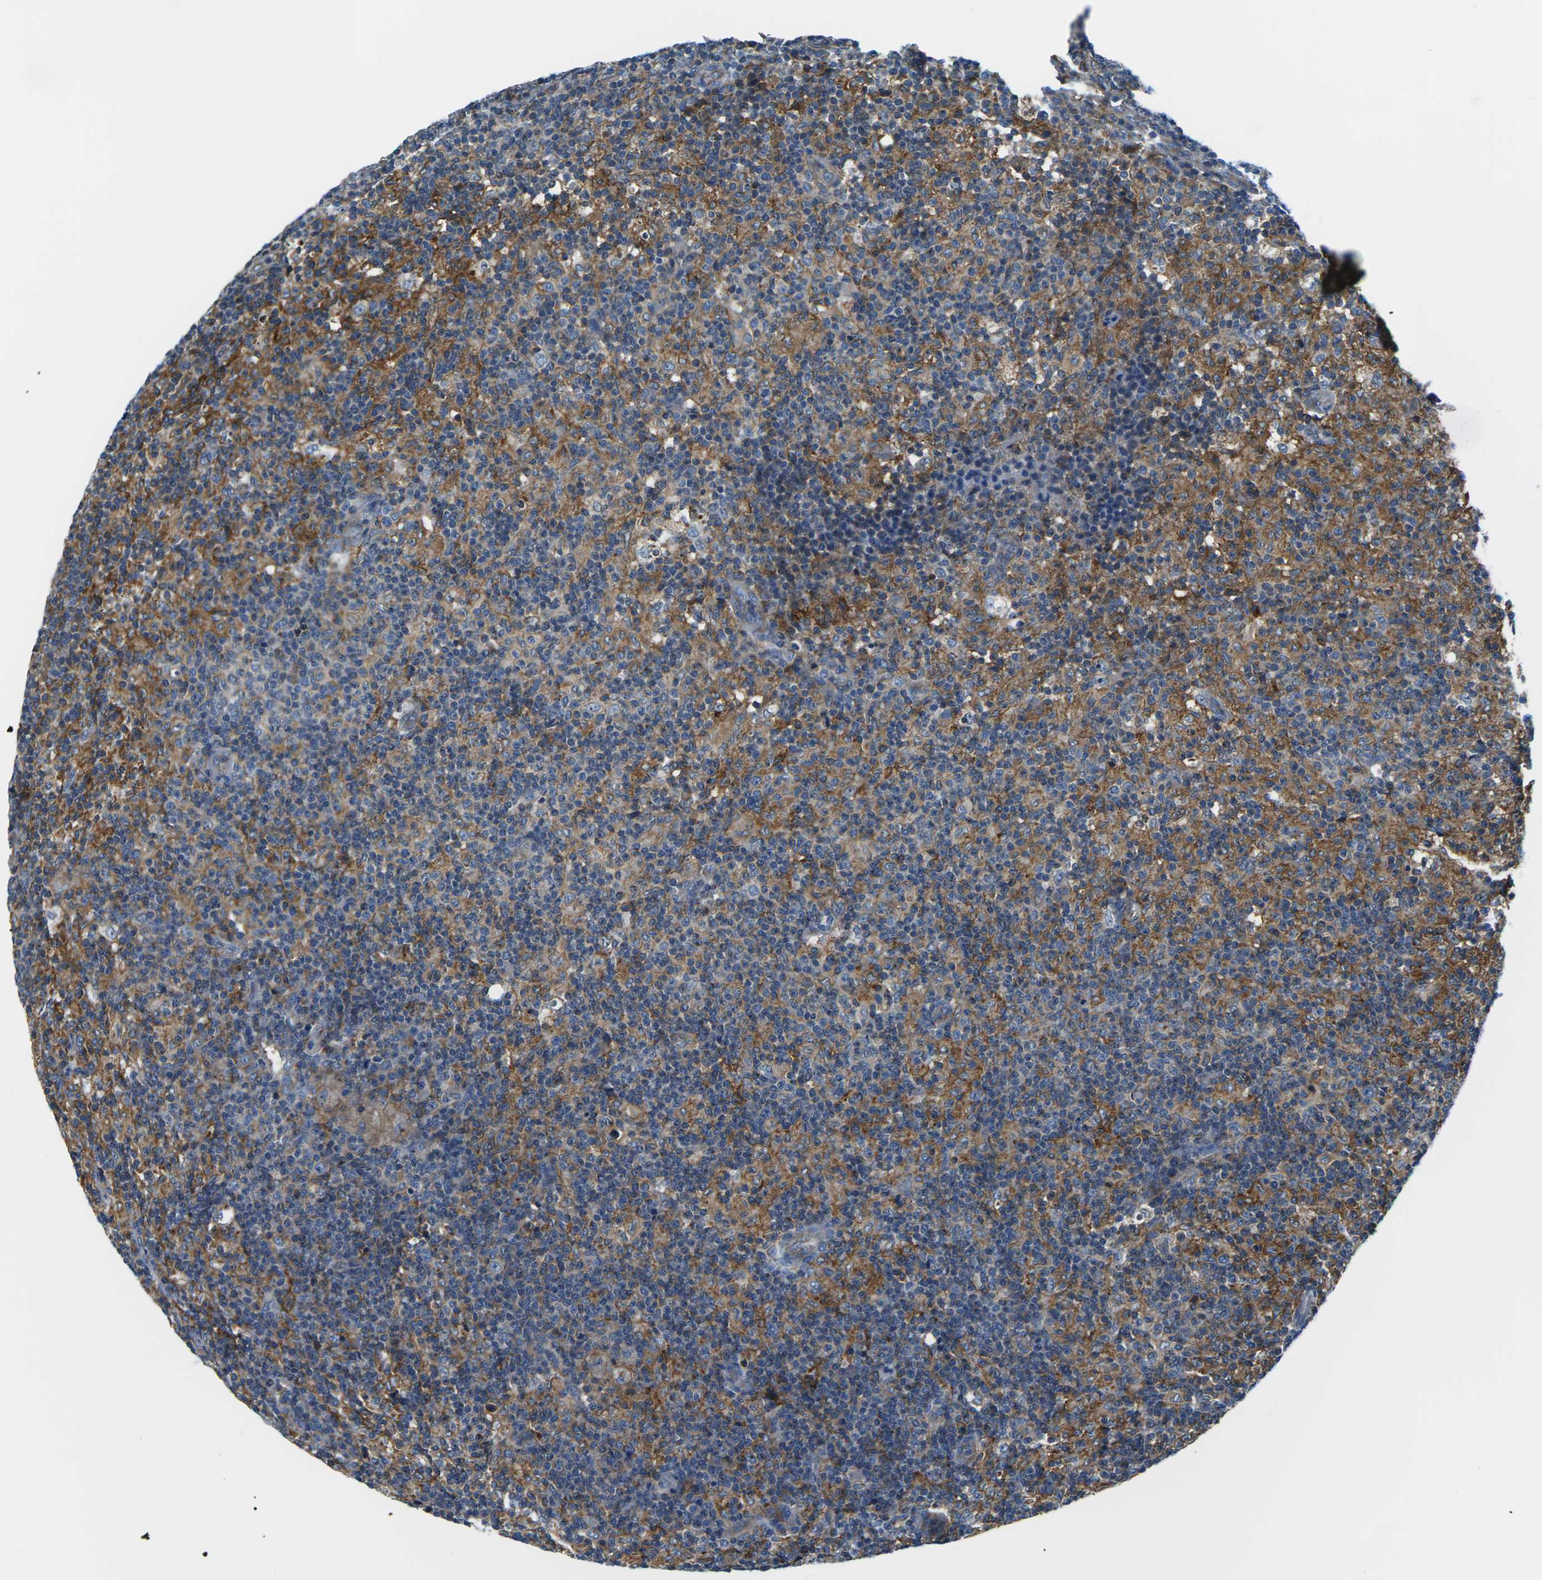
{"staining": {"intensity": "weak", "quantity": ">75%", "location": "cytoplasmic/membranous"}, "tissue": "lymph node", "cell_type": "Germinal center cells", "image_type": "normal", "snomed": [{"axis": "morphology", "description": "Normal tissue, NOS"}, {"axis": "morphology", "description": "Inflammation, NOS"}, {"axis": "topography", "description": "Lymph node"}], "caption": "A low amount of weak cytoplasmic/membranous expression is seen in about >75% of germinal center cells in benign lymph node.", "gene": "SOCS4", "patient": {"sex": "male", "age": 55}}